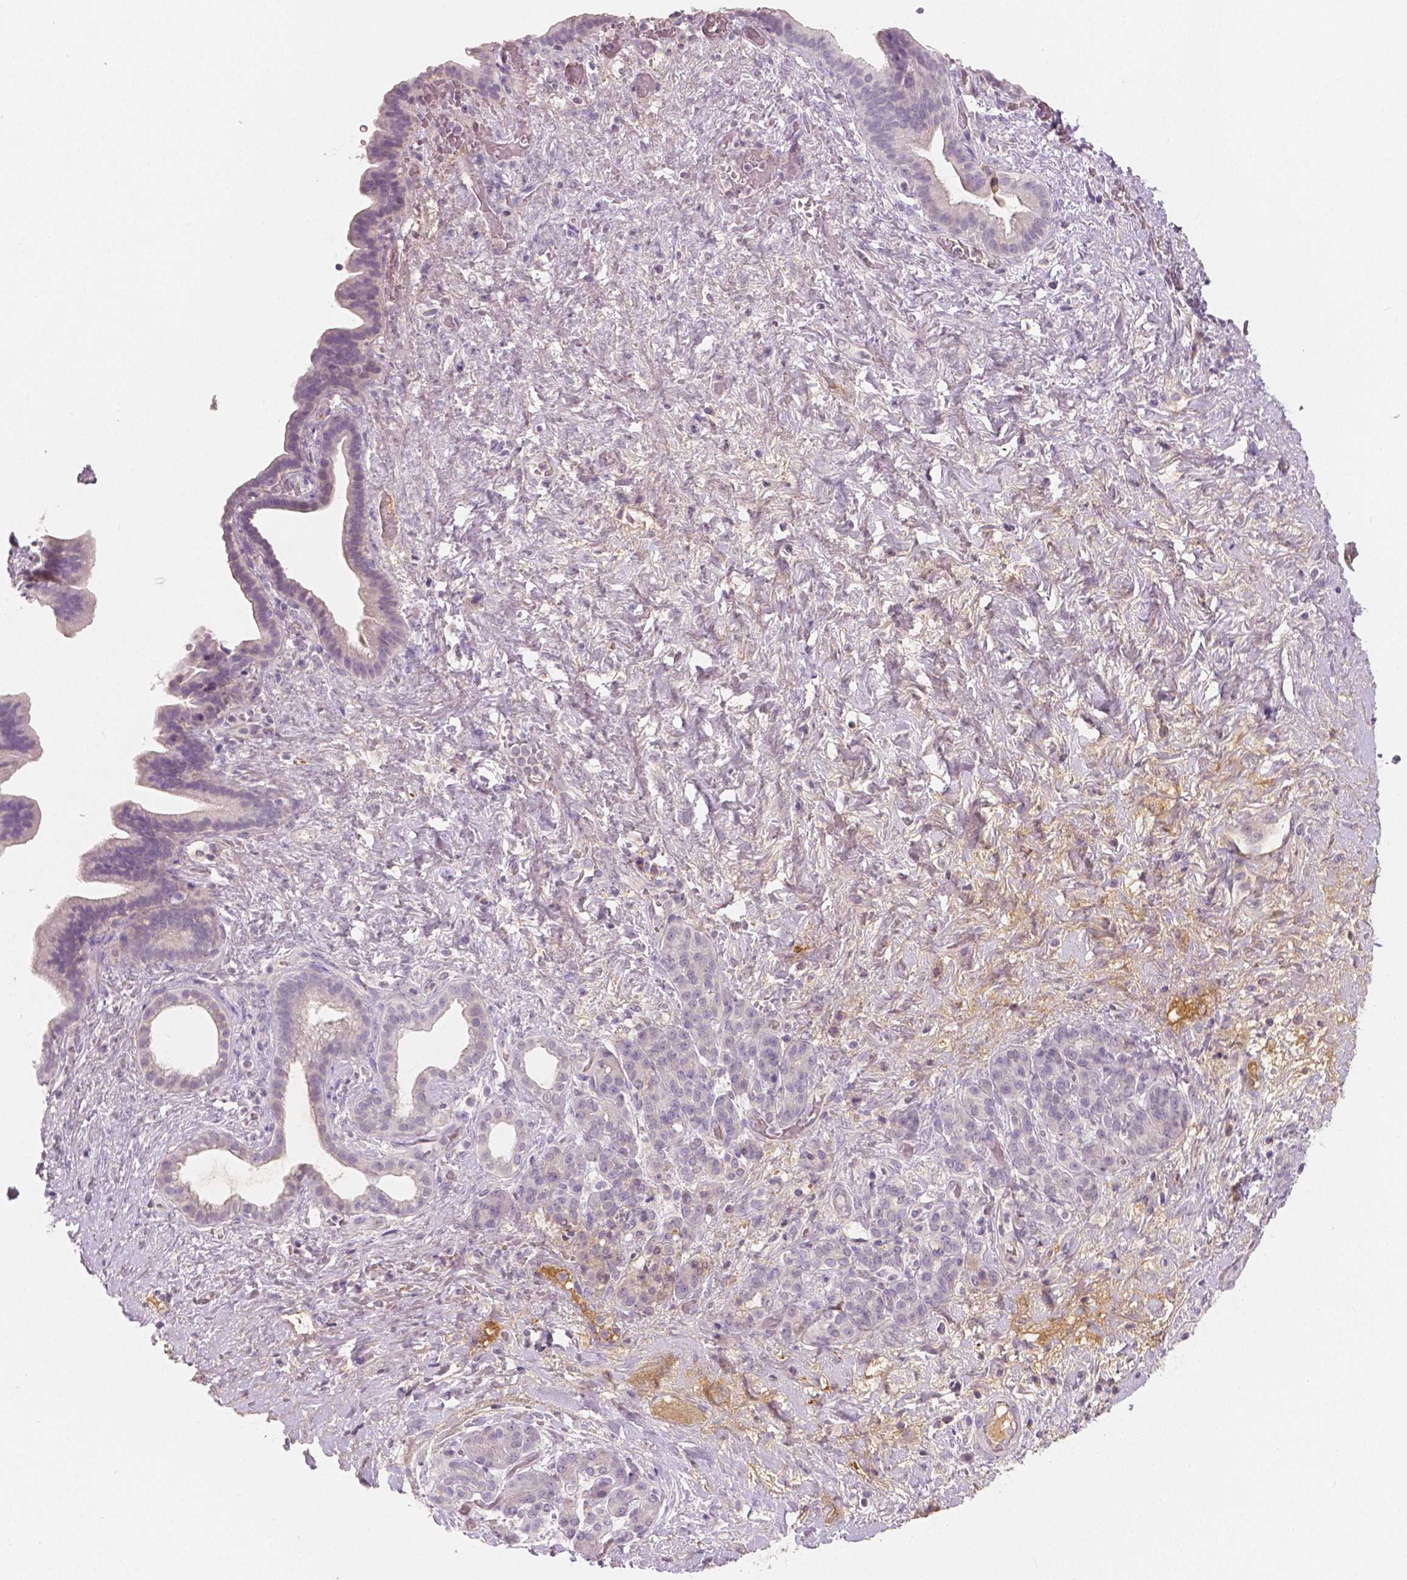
{"staining": {"intensity": "negative", "quantity": "none", "location": "none"}, "tissue": "pancreatic cancer", "cell_type": "Tumor cells", "image_type": "cancer", "snomed": [{"axis": "morphology", "description": "Adenocarcinoma, NOS"}, {"axis": "topography", "description": "Pancreas"}], "caption": "Immunohistochemistry (IHC) image of human adenocarcinoma (pancreatic) stained for a protein (brown), which exhibits no staining in tumor cells. (Stains: DAB IHC with hematoxylin counter stain, Microscopy: brightfield microscopy at high magnification).", "gene": "APOA4", "patient": {"sex": "male", "age": 44}}